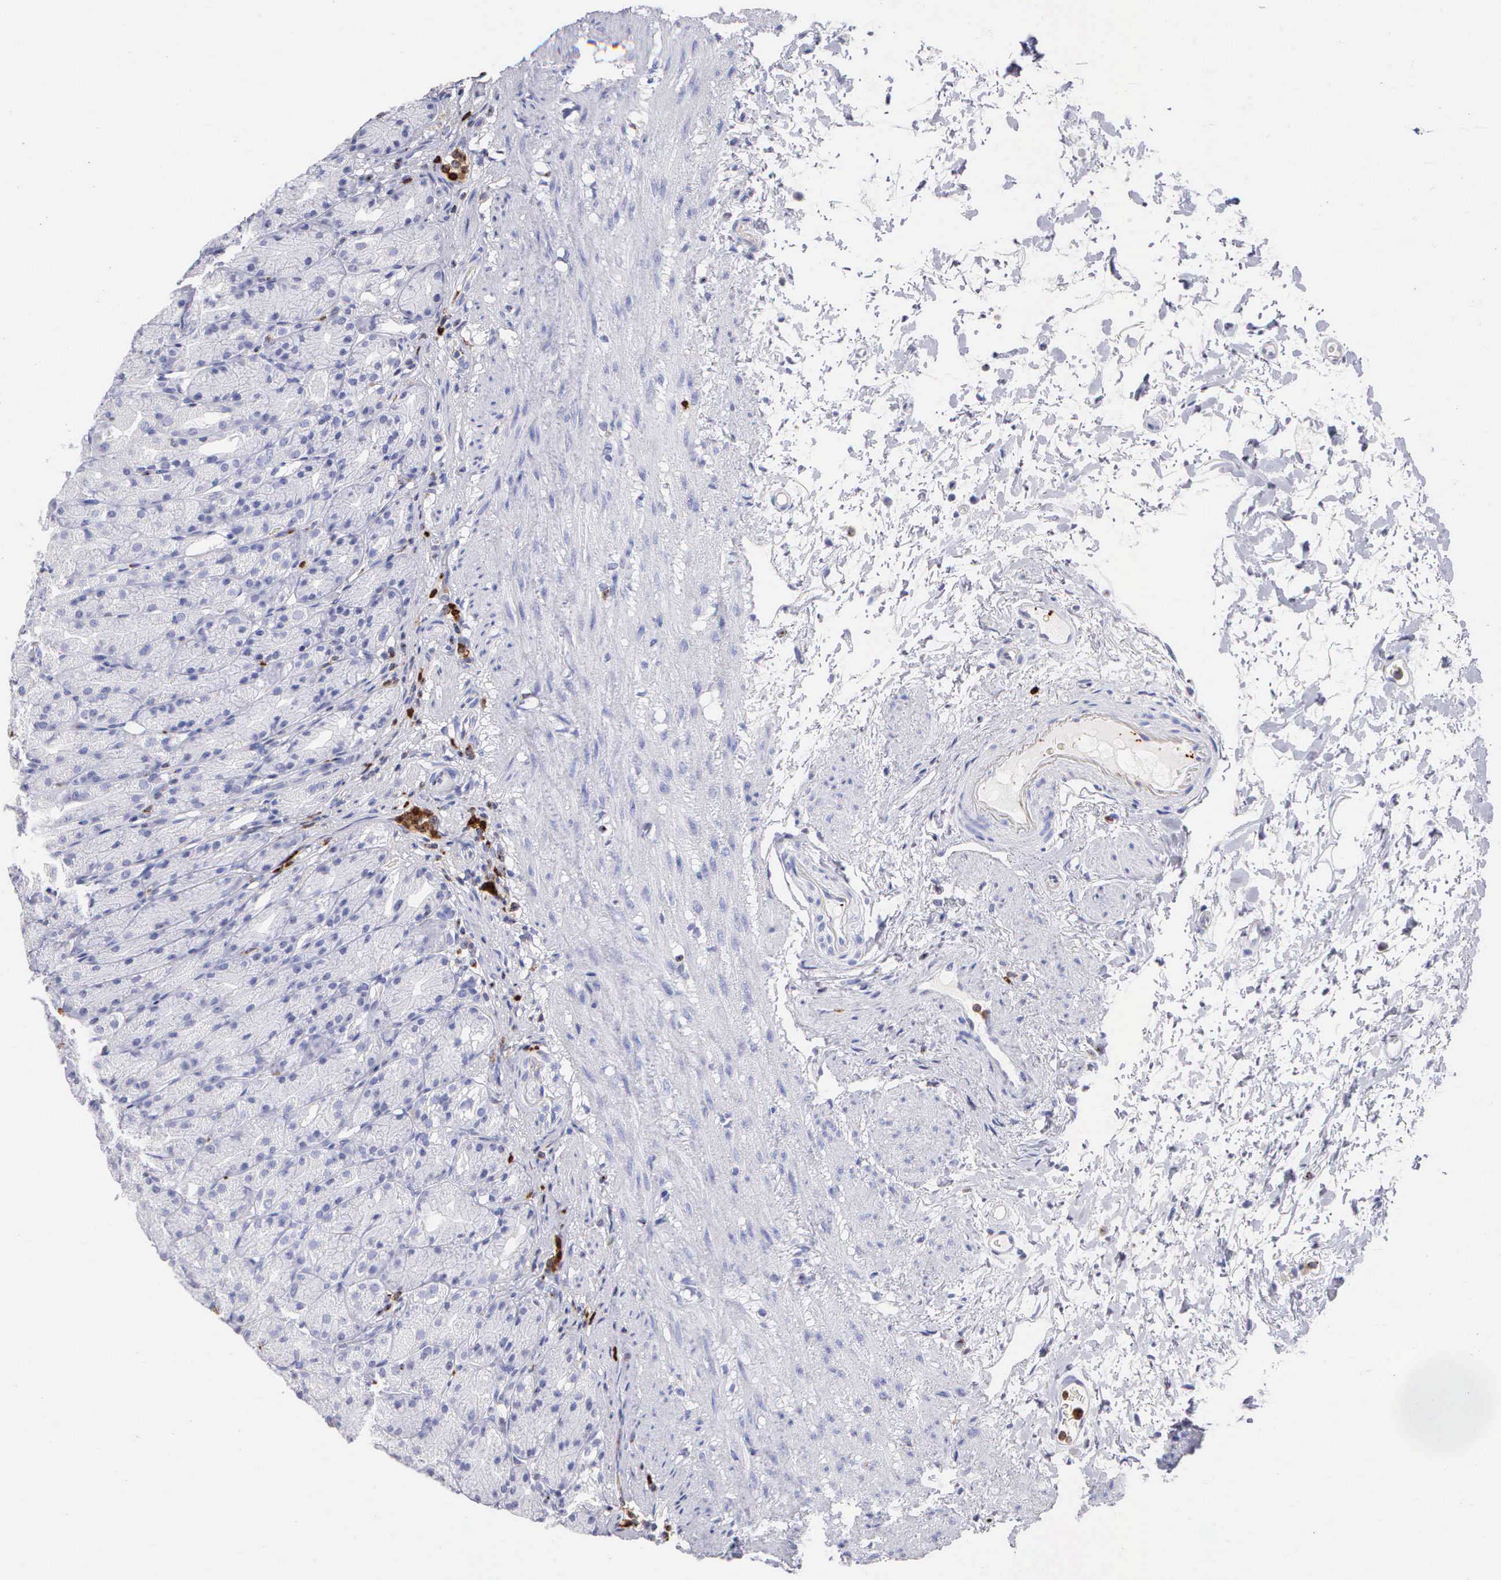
{"staining": {"intensity": "negative", "quantity": "none", "location": "none"}, "tissue": "stomach", "cell_type": "Glandular cells", "image_type": "normal", "snomed": [{"axis": "morphology", "description": "Normal tissue, NOS"}, {"axis": "topography", "description": "Stomach, upper"}], "caption": "Immunohistochemical staining of benign human stomach shows no significant expression in glandular cells. Nuclei are stained in blue.", "gene": "SRGN", "patient": {"sex": "female", "age": 75}}